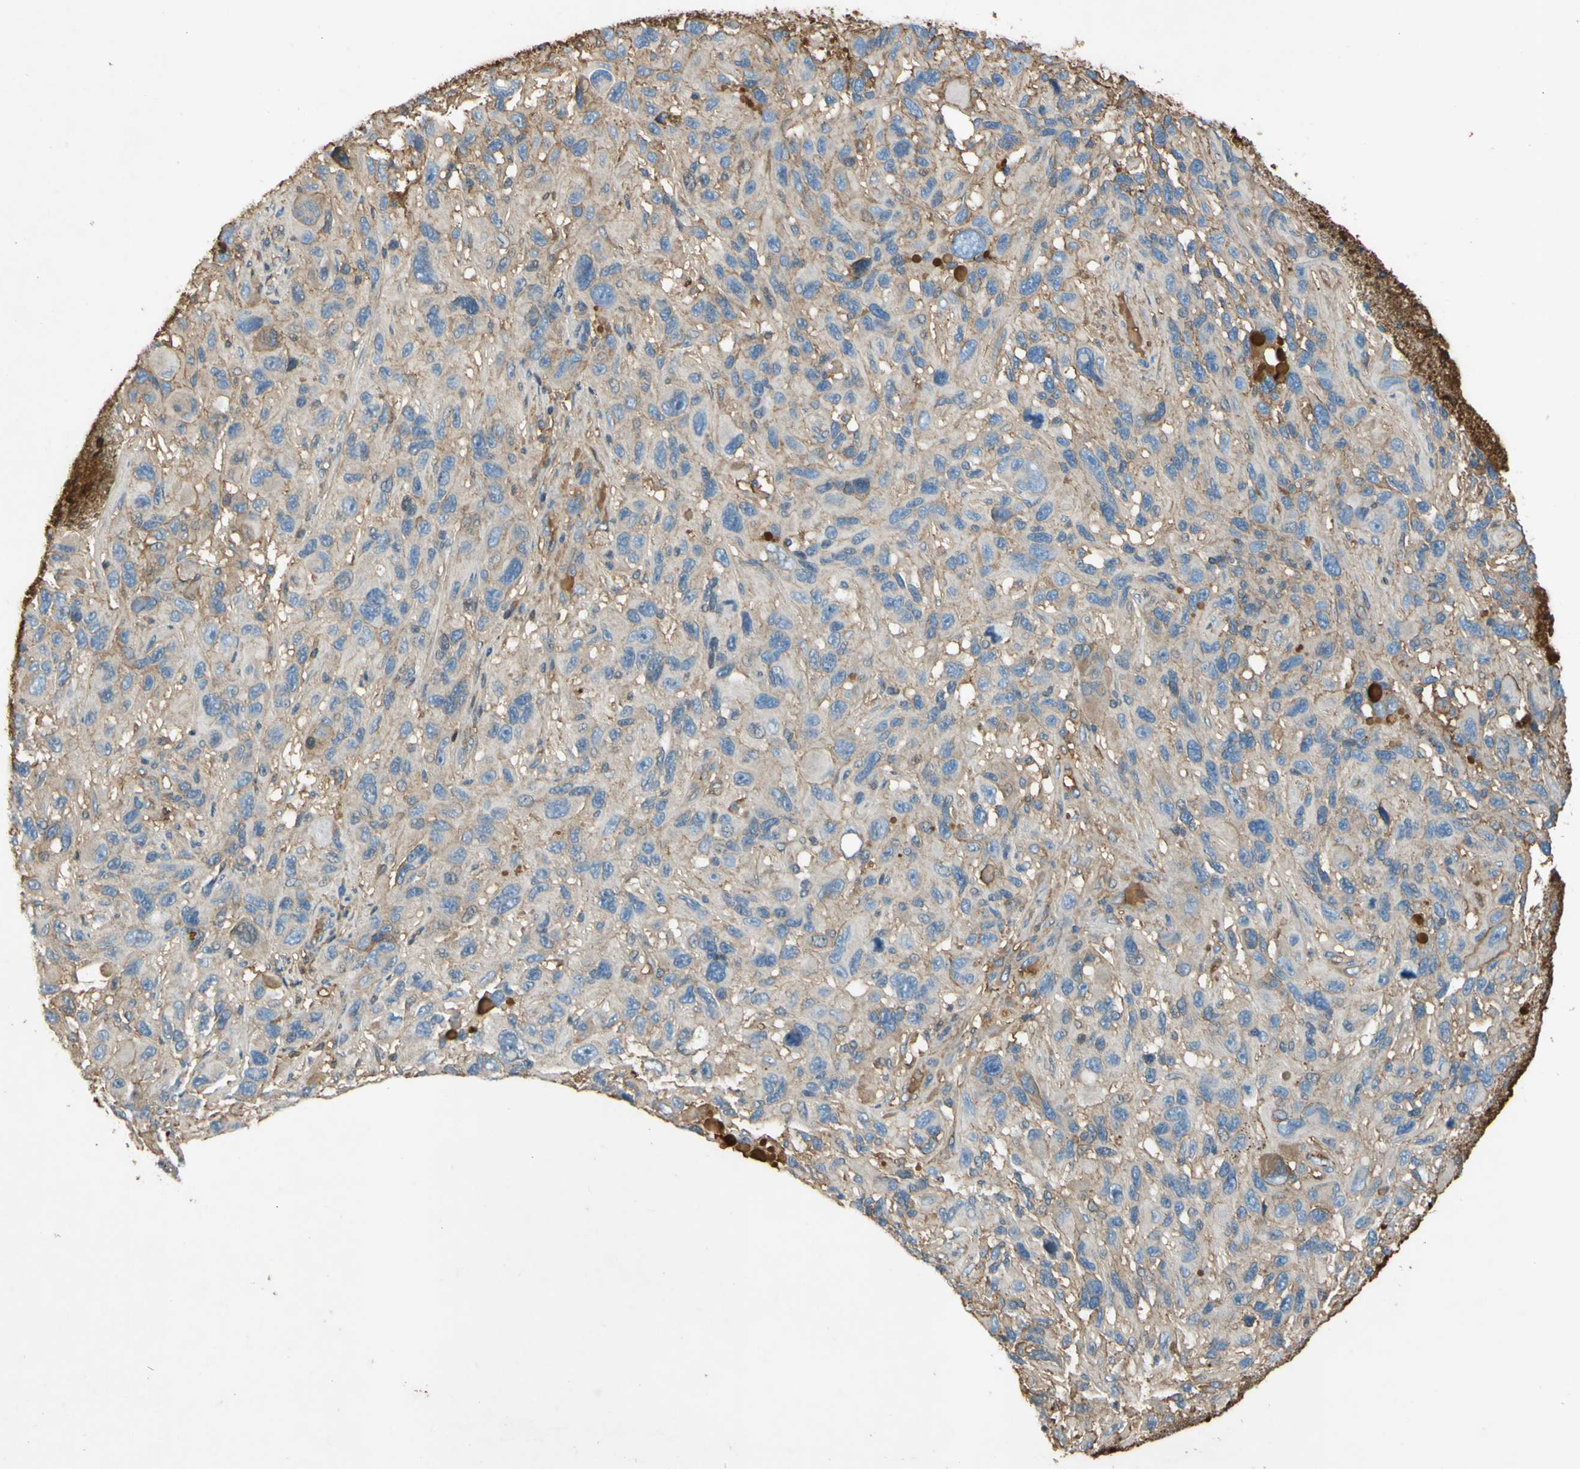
{"staining": {"intensity": "weak", "quantity": ">75%", "location": "cytoplasmic/membranous"}, "tissue": "melanoma", "cell_type": "Tumor cells", "image_type": "cancer", "snomed": [{"axis": "morphology", "description": "Malignant melanoma, NOS"}, {"axis": "topography", "description": "Skin"}], "caption": "A brown stain shows weak cytoplasmic/membranous expression of a protein in malignant melanoma tumor cells.", "gene": "TIMP2", "patient": {"sex": "male", "age": 53}}